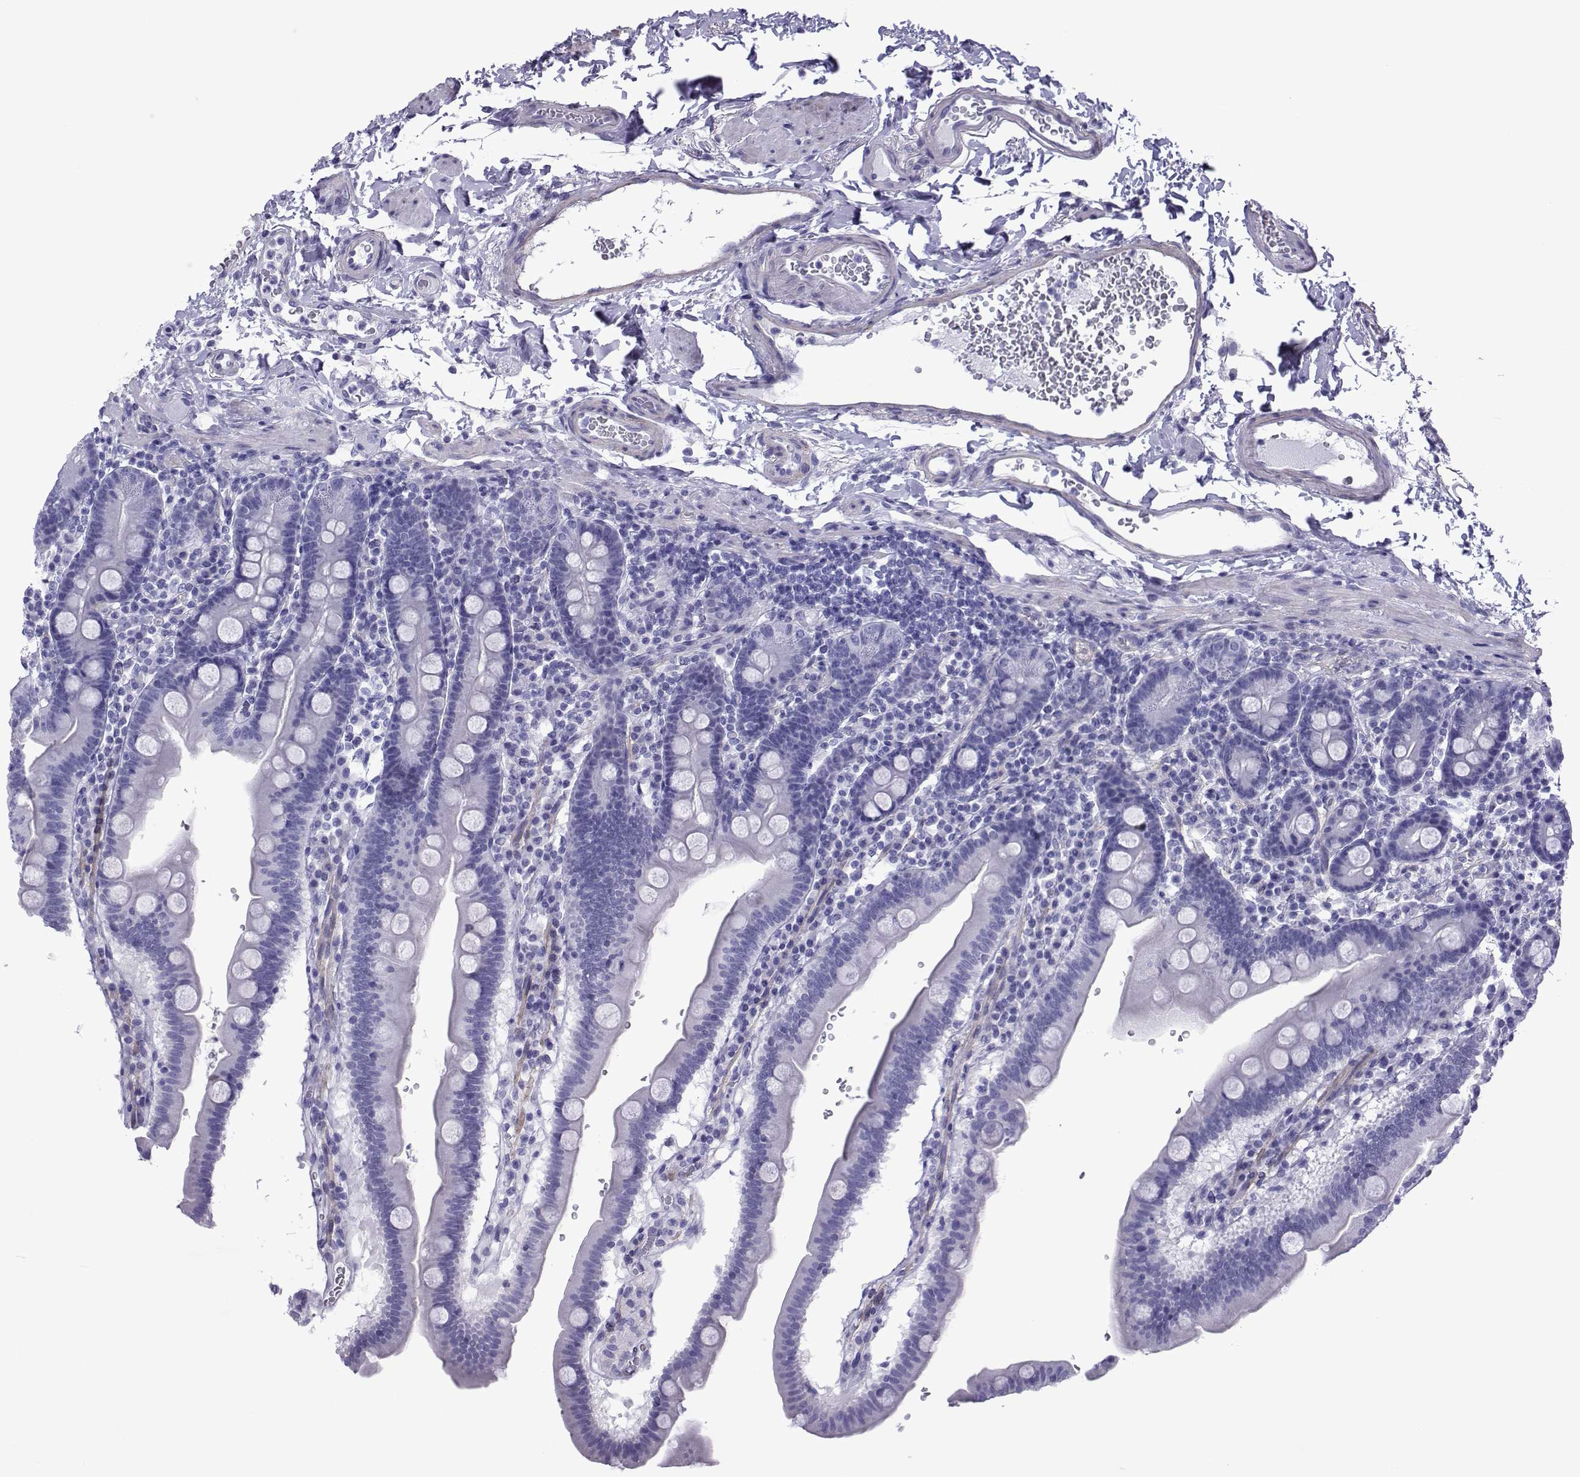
{"staining": {"intensity": "negative", "quantity": "none", "location": "none"}, "tissue": "duodenum", "cell_type": "Glandular cells", "image_type": "normal", "snomed": [{"axis": "morphology", "description": "Normal tissue, NOS"}, {"axis": "topography", "description": "Duodenum"}], "caption": "Immunohistochemical staining of unremarkable duodenum displays no significant staining in glandular cells.", "gene": "SPANXA1", "patient": {"sex": "male", "age": 59}}